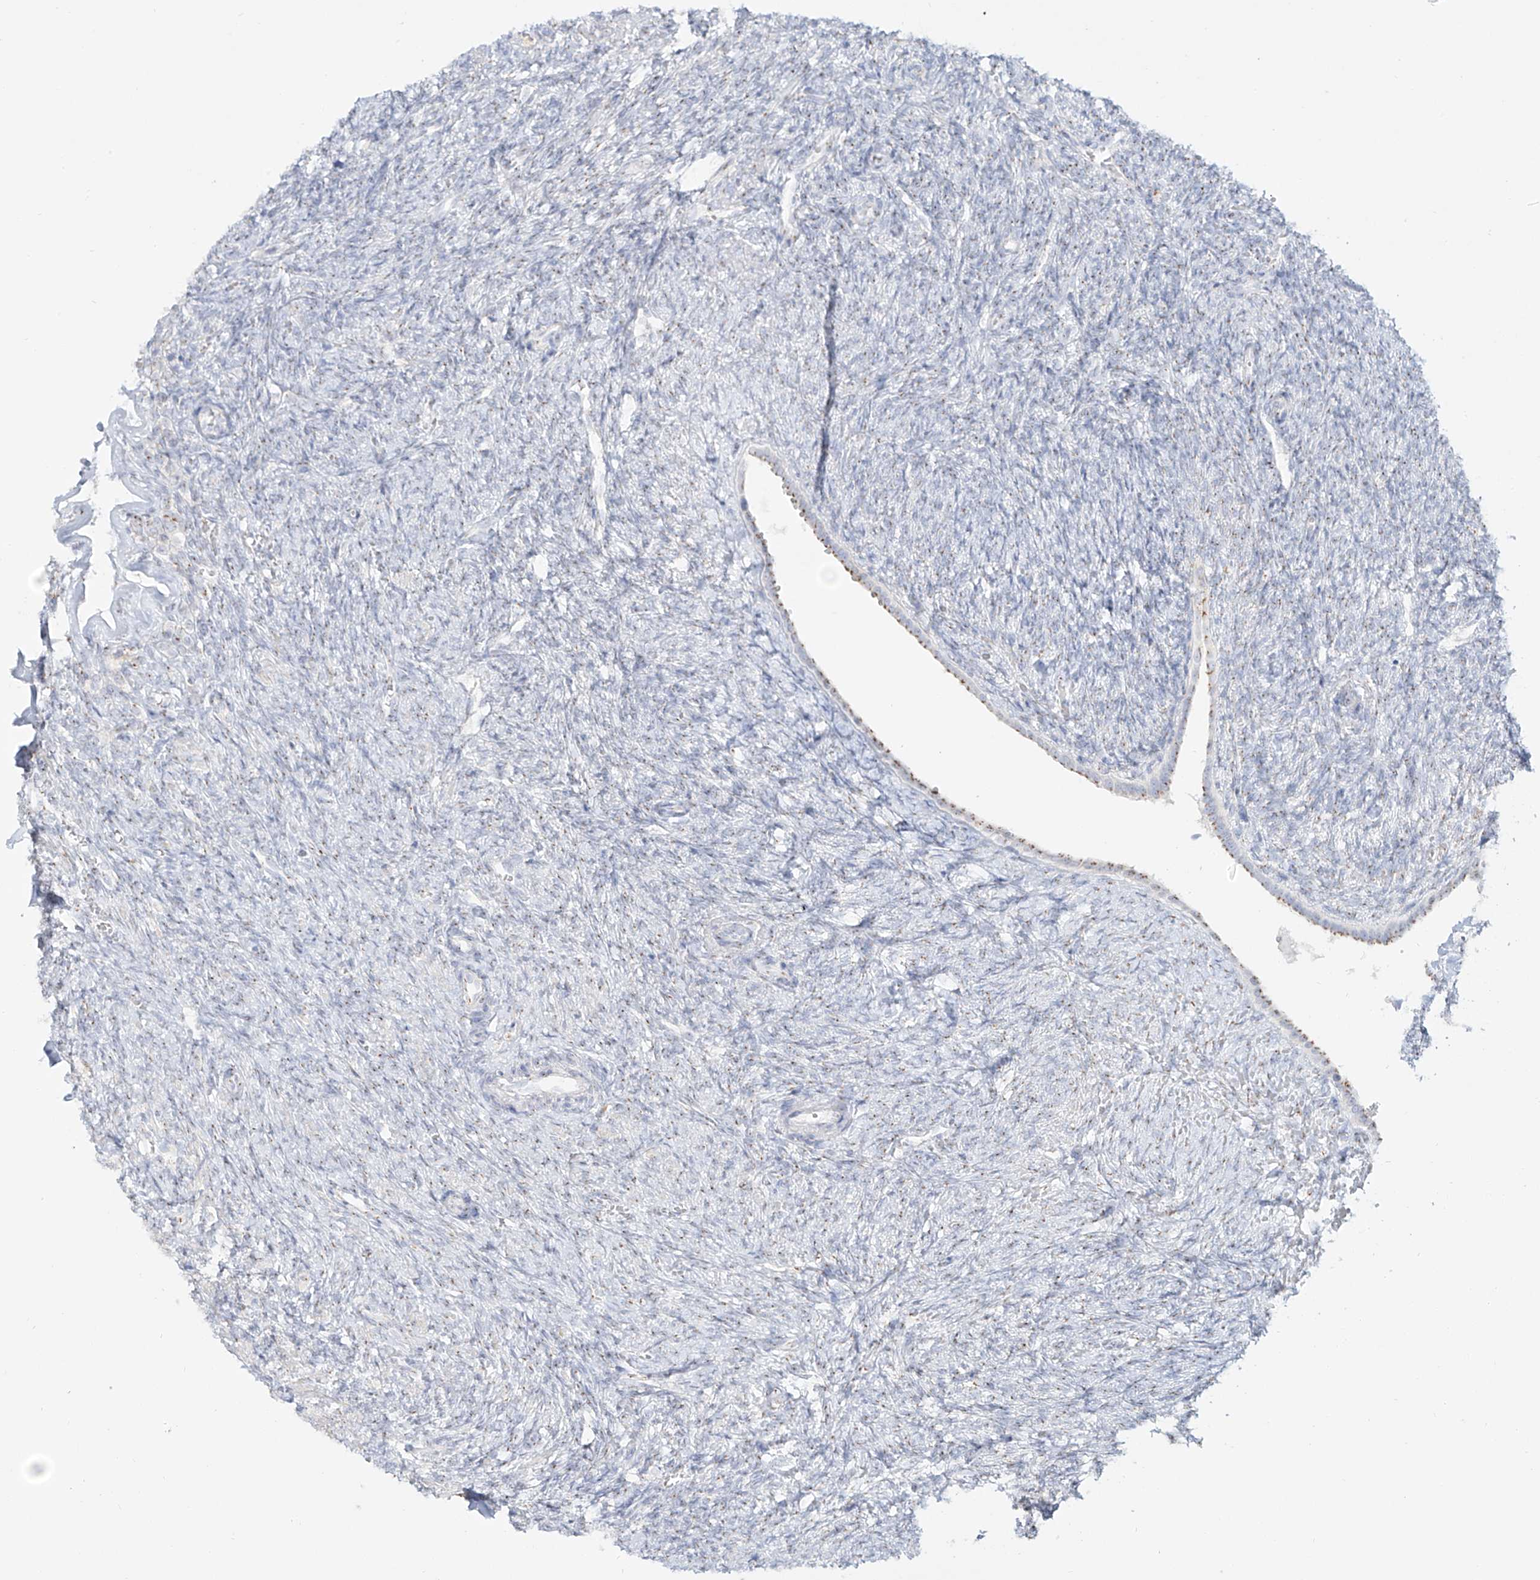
{"staining": {"intensity": "negative", "quantity": "none", "location": "none"}, "tissue": "ovary", "cell_type": "Follicle cells", "image_type": "normal", "snomed": [{"axis": "morphology", "description": "Normal tissue, NOS"}, {"axis": "topography", "description": "Ovary"}], "caption": "Immunohistochemistry (IHC) micrograph of normal ovary: ovary stained with DAB (3,3'-diaminobenzidine) reveals no significant protein expression in follicle cells.", "gene": "BSDC1", "patient": {"sex": "female", "age": 41}}